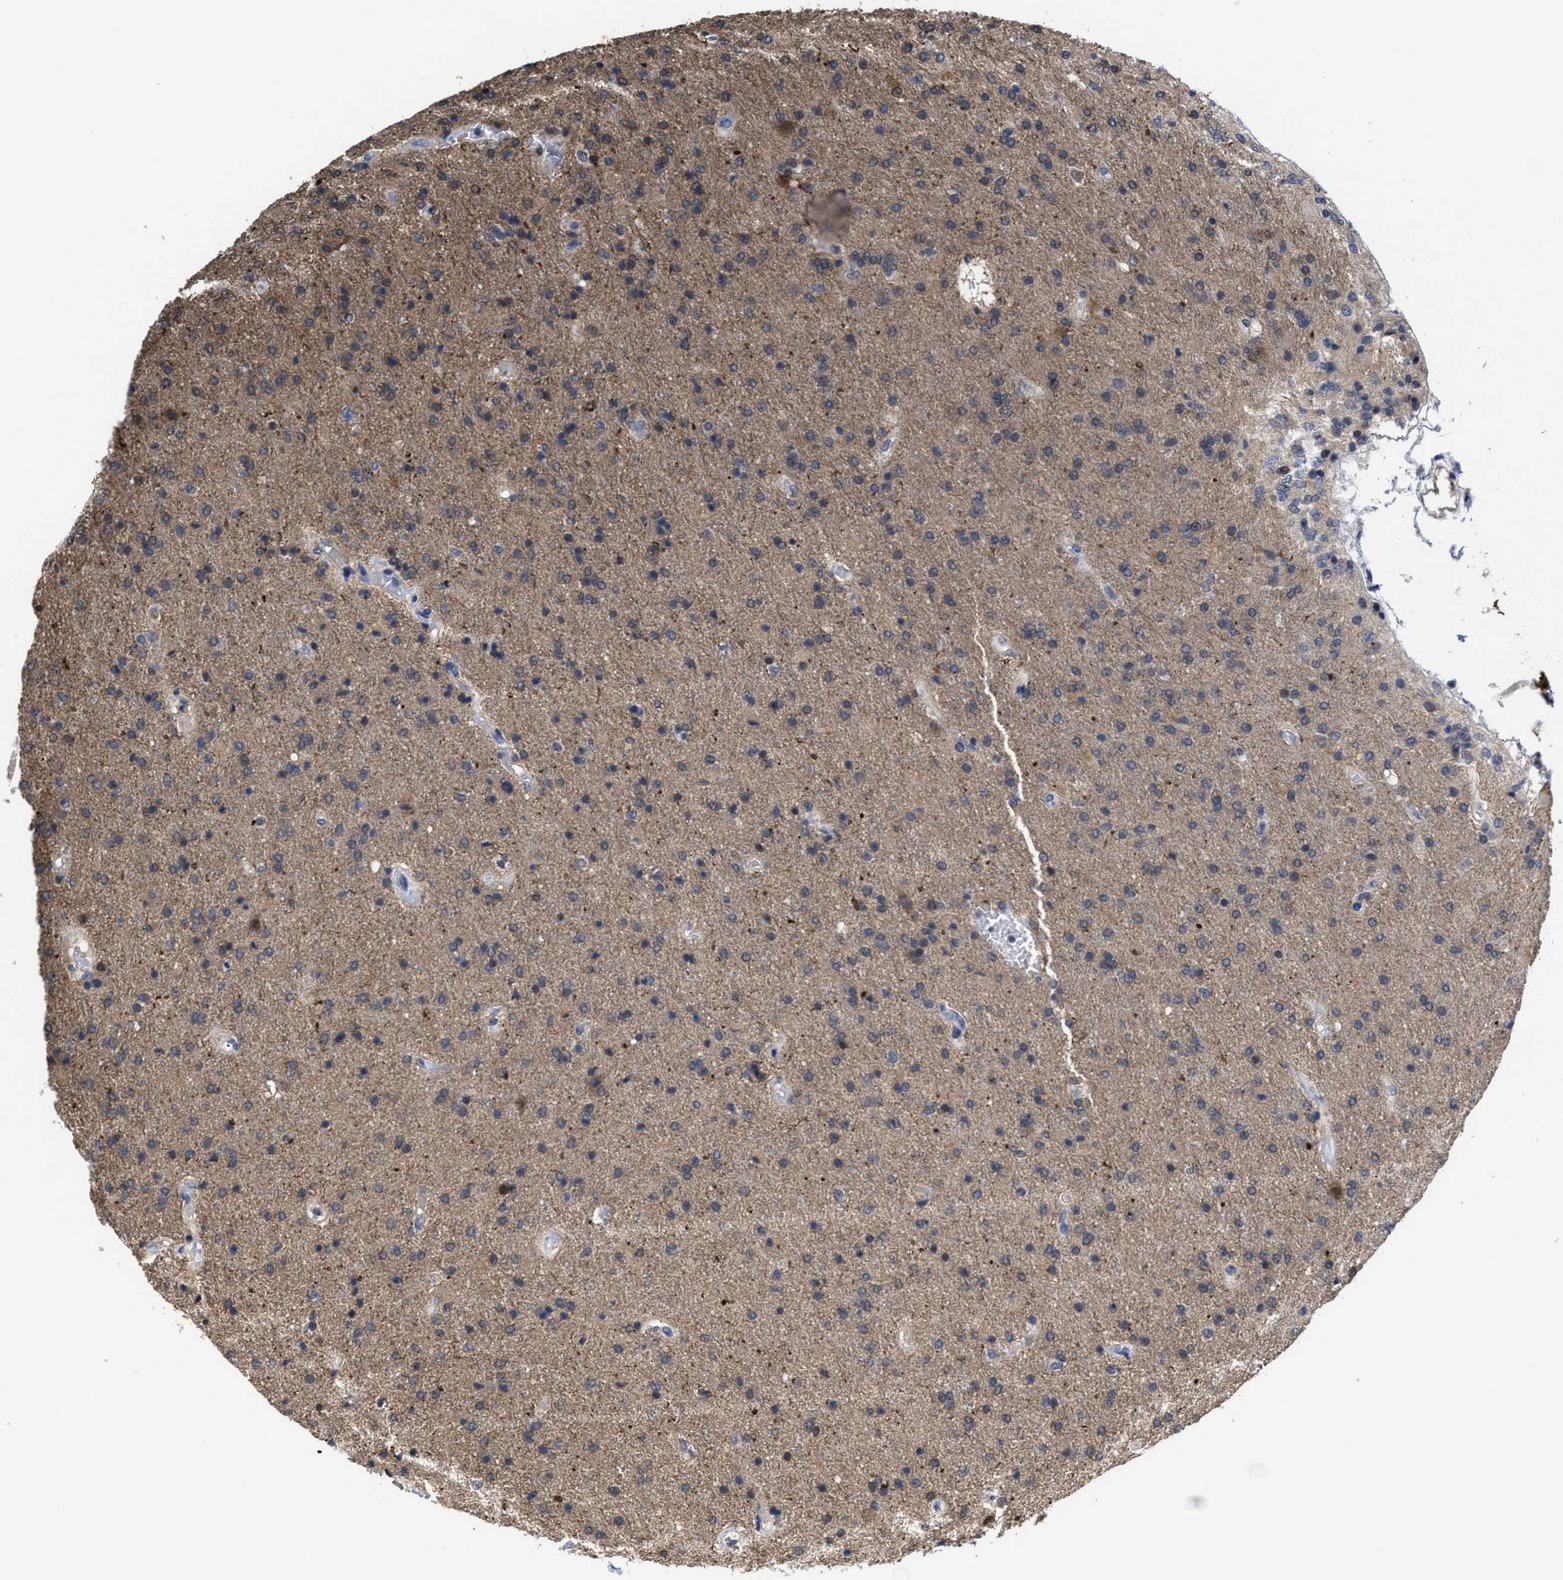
{"staining": {"intensity": "weak", "quantity": "25%-75%", "location": "cytoplasmic/membranous"}, "tissue": "glioma", "cell_type": "Tumor cells", "image_type": "cancer", "snomed": [{"axis": "morphology", "description": "Glioma, malignant, High grade"}, {"axis": "topography", "description": "Brain"}], "caption": "Immunohistochemical staining of malignant glioma (high-grade) reveals weak cytoplasmic/membranous protein staining in about 25%-75% of tumor cells.", "gene": "KIF12", "patient": {"sex": "male", "age": 72}}